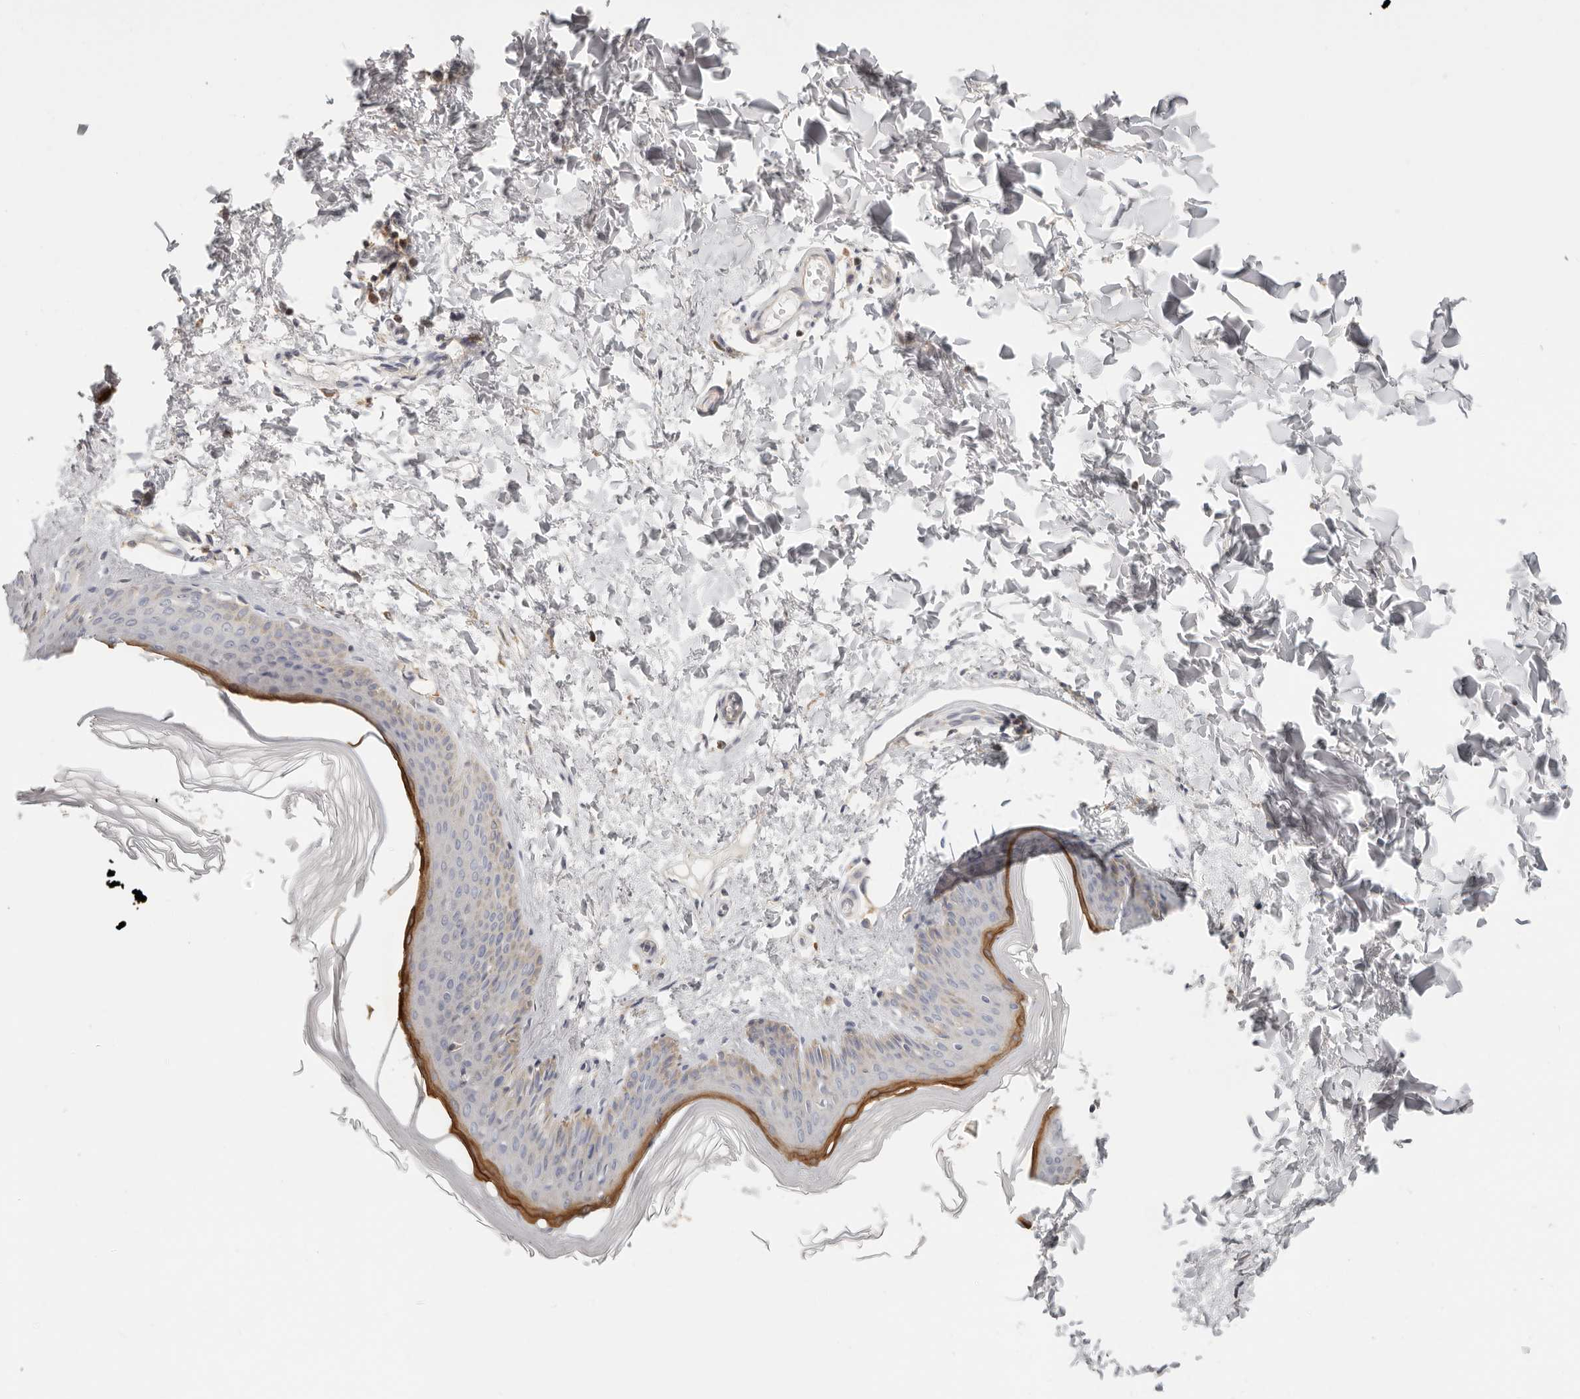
{"staining": {"intensity": "weak", "quantity": "<25%", "location": "cytoplasmic/membranous"}, "tissue": "skin", "cell_type": "Fibroblasts", "image_type": "normal", "snomed": [{"axis": "morphology", "description": "Normal tissue, NOS"}, {"axis": "topography", "description": "Skin"}], "caption": "Immunohistochemistry (IHC) of unremarkable skin demonstrates no staining in fibroblasts.", "gene": "ANXA9", "patient": {"sex": "female", "age": 27}}